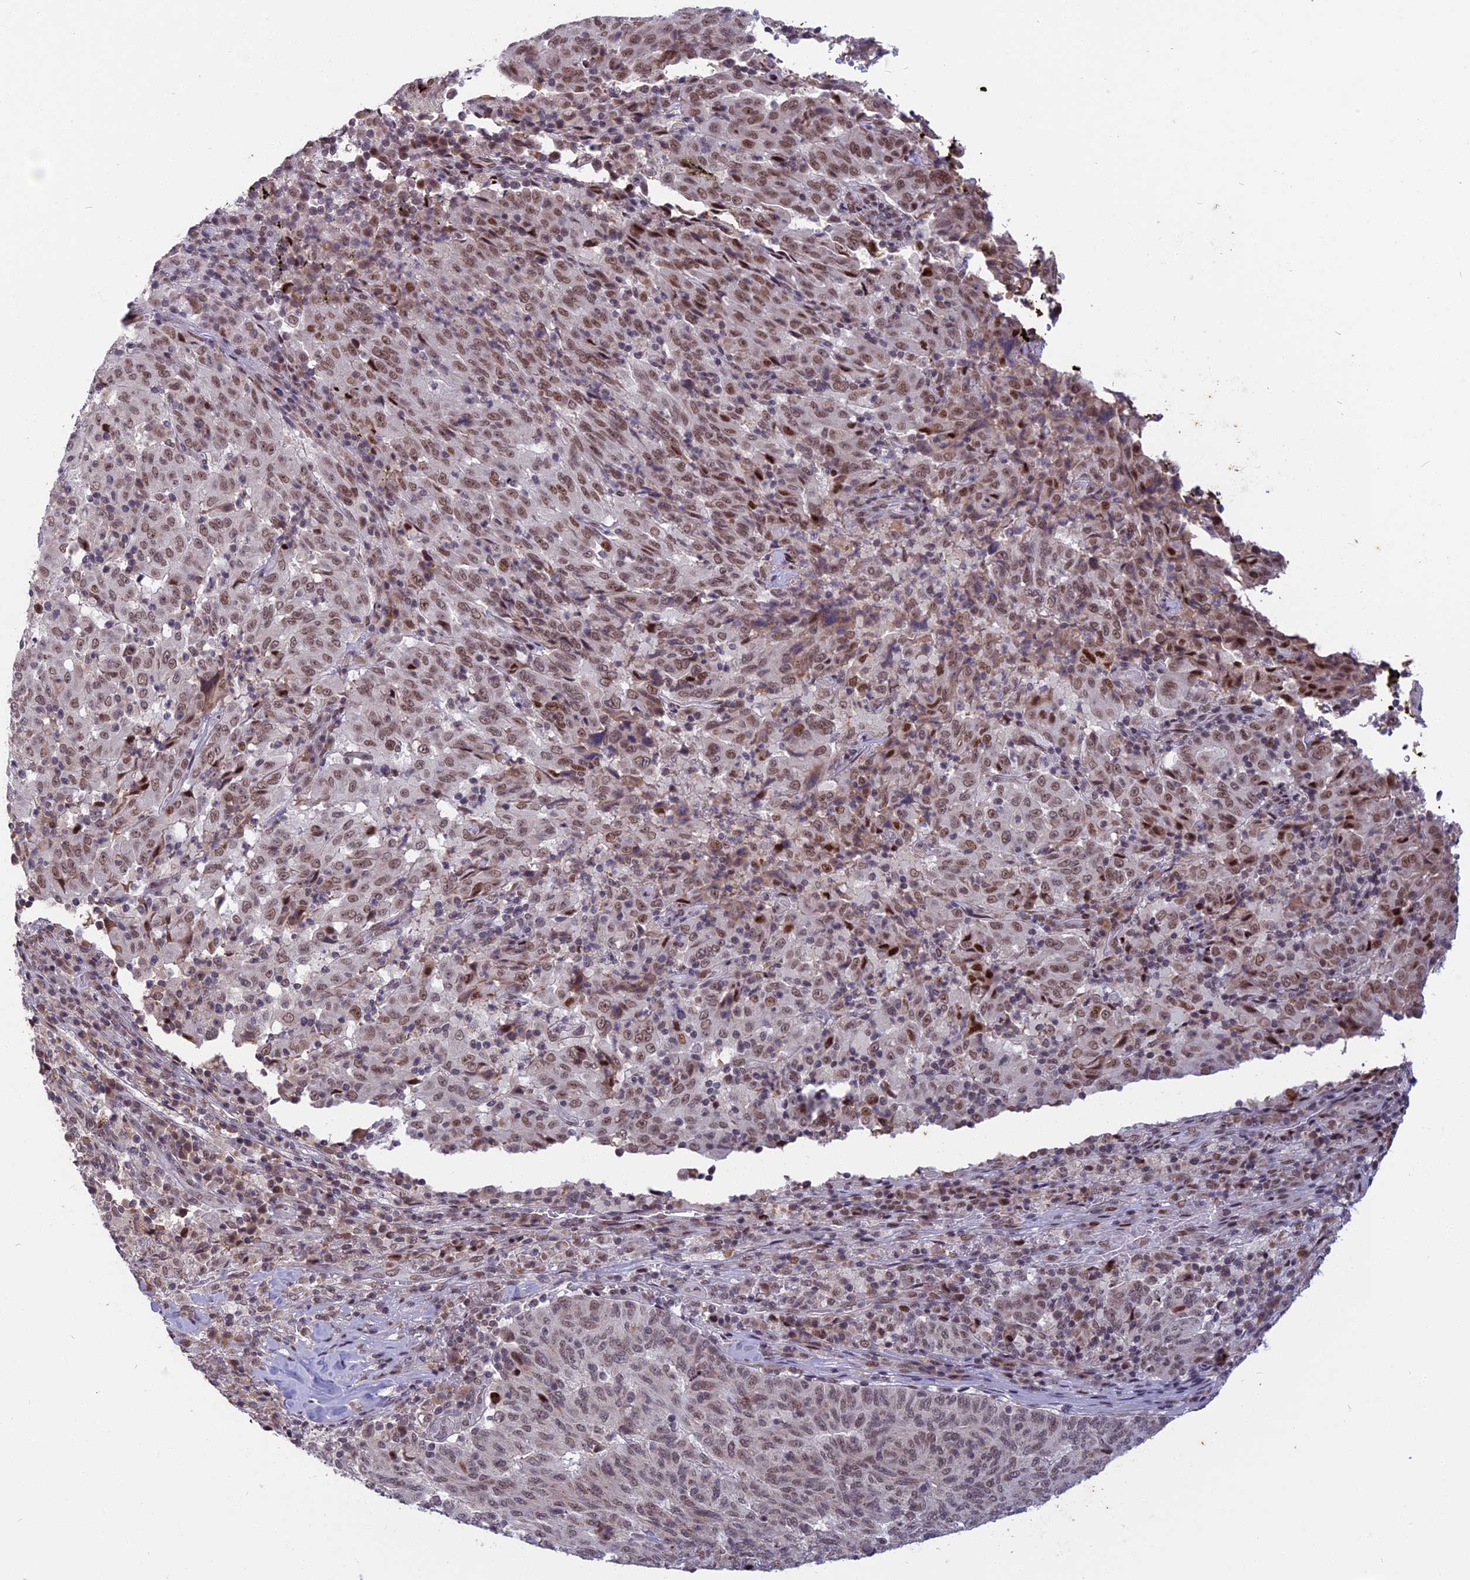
{"staining": {"intensity": "moderate", "quantity": ">75%", "location": "nuclear"}, "tissue": "pancreatic cancer", "cell_type": "Tumor cells", "image_type": "cancer", "snomed": [{"axis": "morphology", "description": "Adenocarcinoma, NOS"}, {"axis": "topography", "description": "Pancreas"}], "caption": "Adenocarcinoma (pancreatic) tissue reveals moderate nuclear staining in about >75% of tumor cells, visualized by immunohistochemistry.", "gene": "CDC7", "patient": {"sex": "male", "age": 63}}